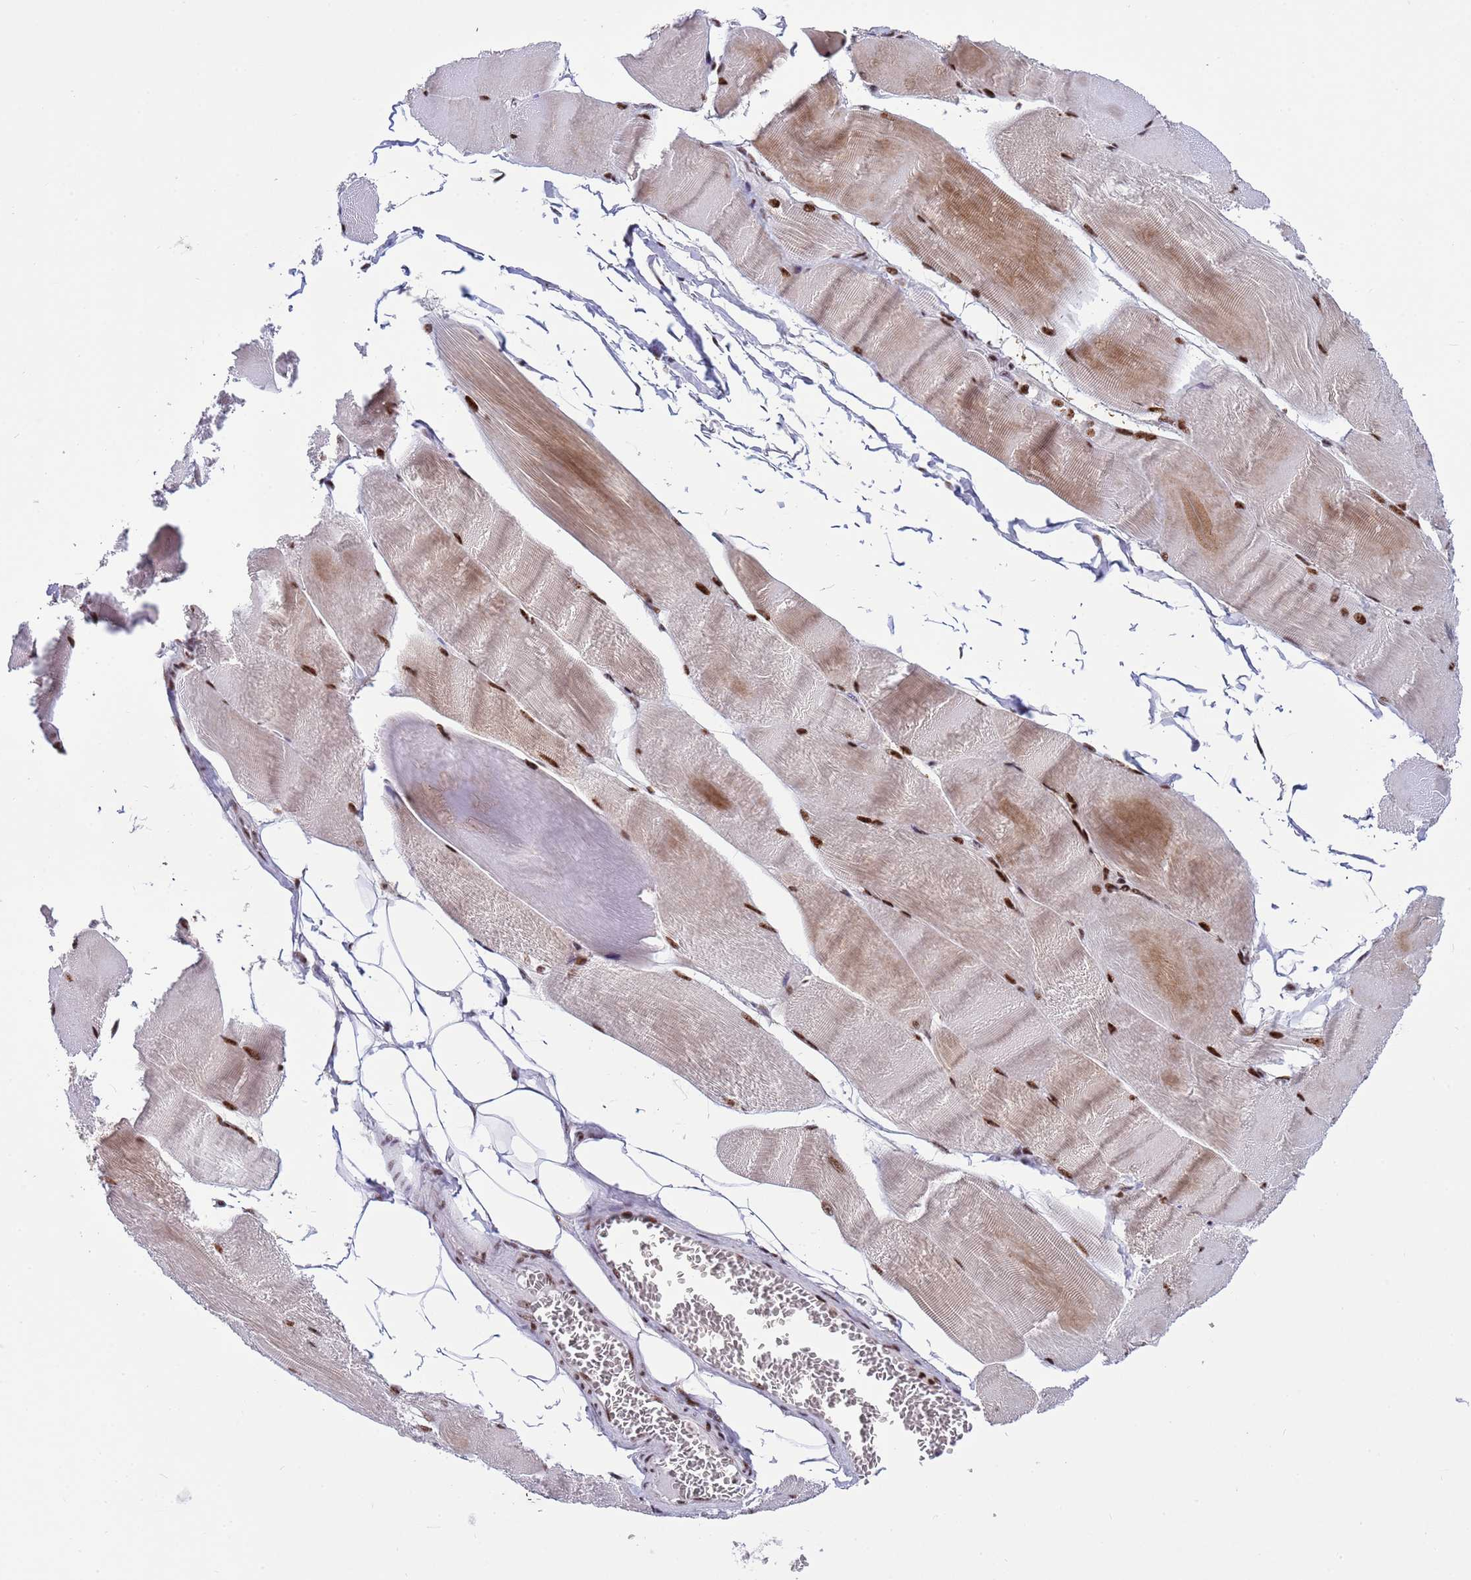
{"staining": {"intensity": "strong", "quantity": "25%-75%", "location": "cytoplasmic/membranous,nuclear"}, "tissue": "skeletal muscle", "cell_type": "Myocytes", "image_type": "normal", "snomed": [{"axis": "morphology", "description": "Normal tissue, NOS"}, {"axis": "morphology", "description": "Basal cell carcinoma"}, {"axis": "topography", "description": "Skeletal muscle"}], "caption": "Immunohistochemical staining of normal skeletal muscle demonstrates strong cytoplasmic/membranous,nuclear protein staining in approximately 25%-75% of myocytes.", "gene": "THOC2", "patient": {"sex": "female", "age": 64}}